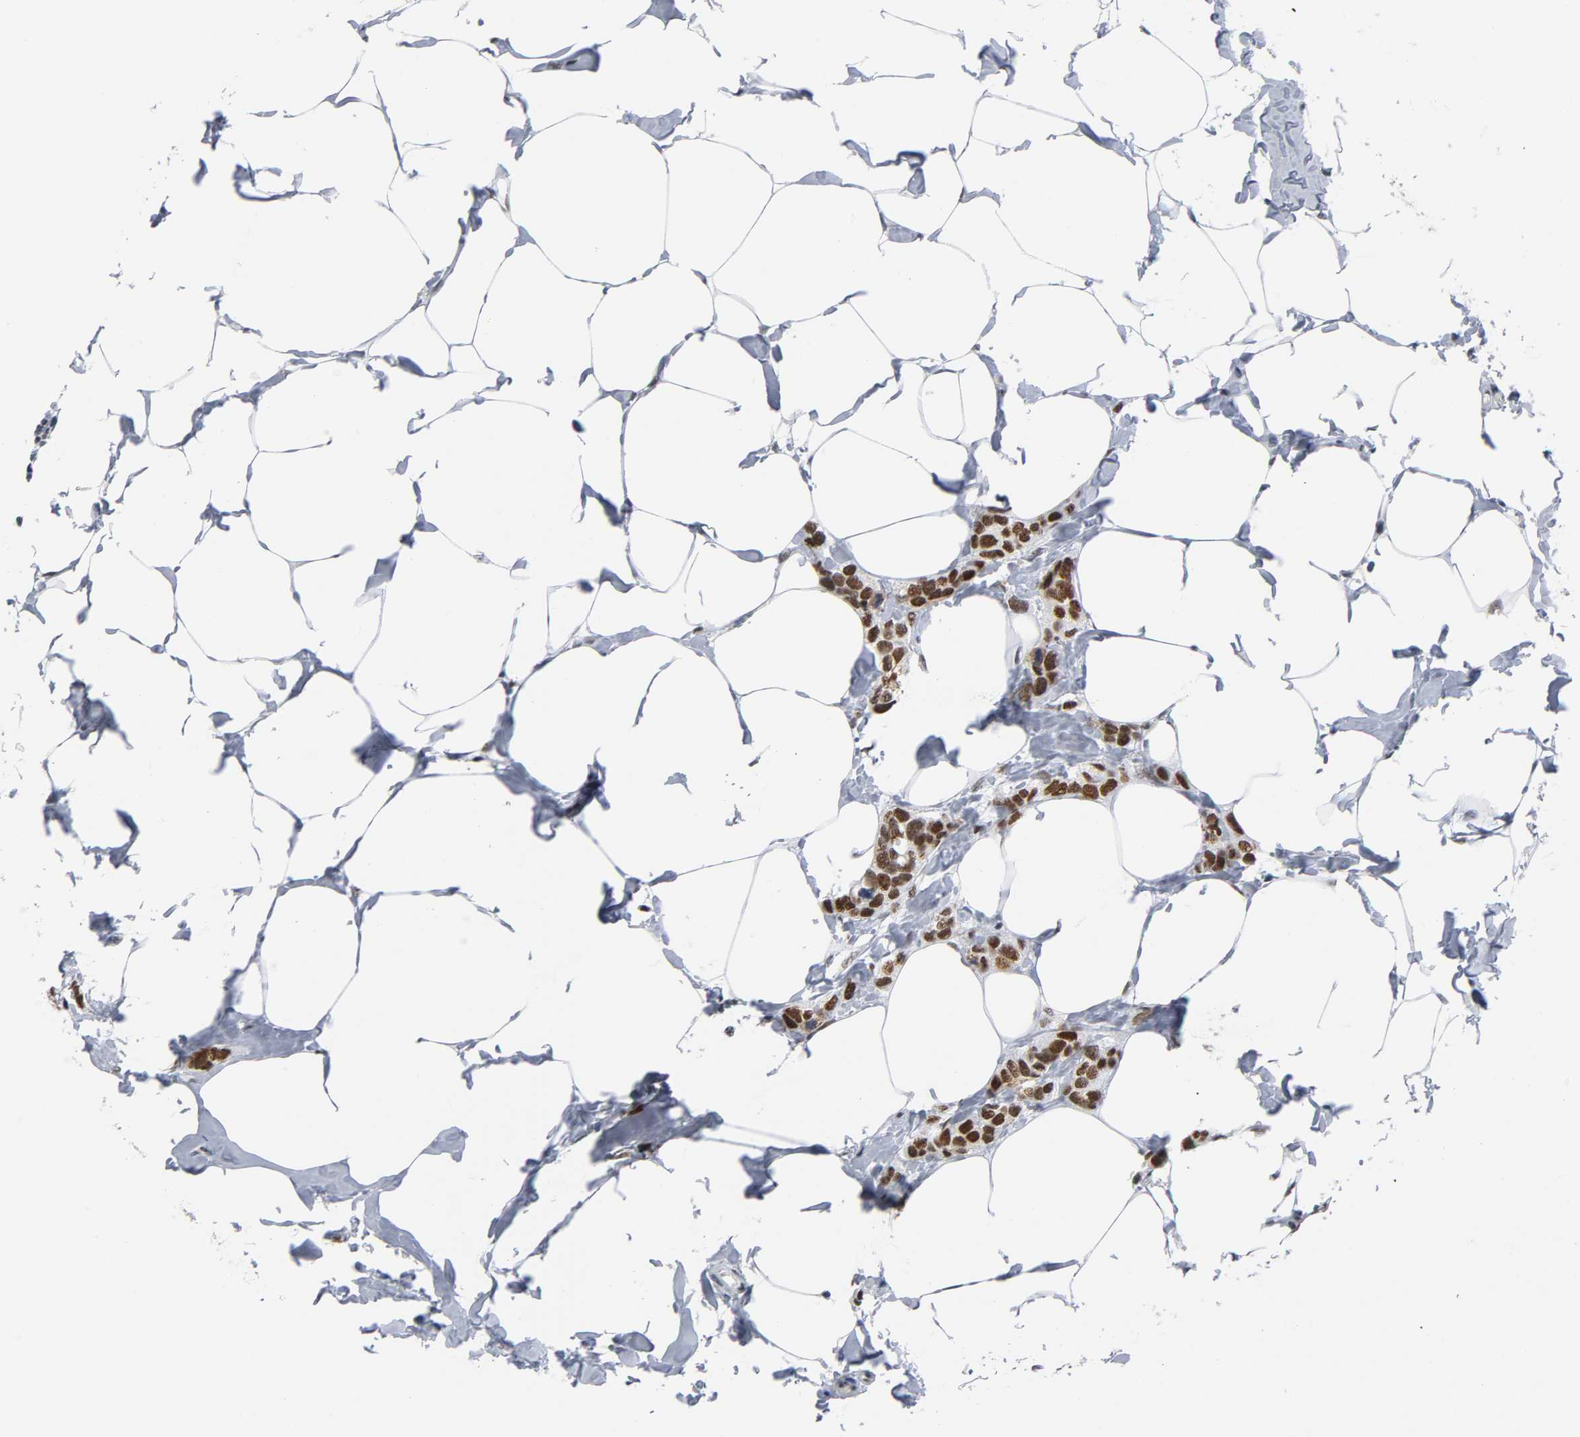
{"staining": {"intensity": "strong", "quantity": ">75%", "location": "nuclear"}, "tissue": "breast cancer", "cell_type": "Tumor cells", "image_type": "cancer", "snomed": [{"axis": "morphology", "description": "Normal tissue, NOS"}, {"axis": "morphology", "description": "Duct carcinoma"}, {"axis": "topography", "description": "Breast"}], "caption": "Protein staining of breast cancer tissue displays strong nuclear expression in approximately >75% of tumor cells.", "gene": "CSTF2", "patient": {"sex": "female", "age": 50}}